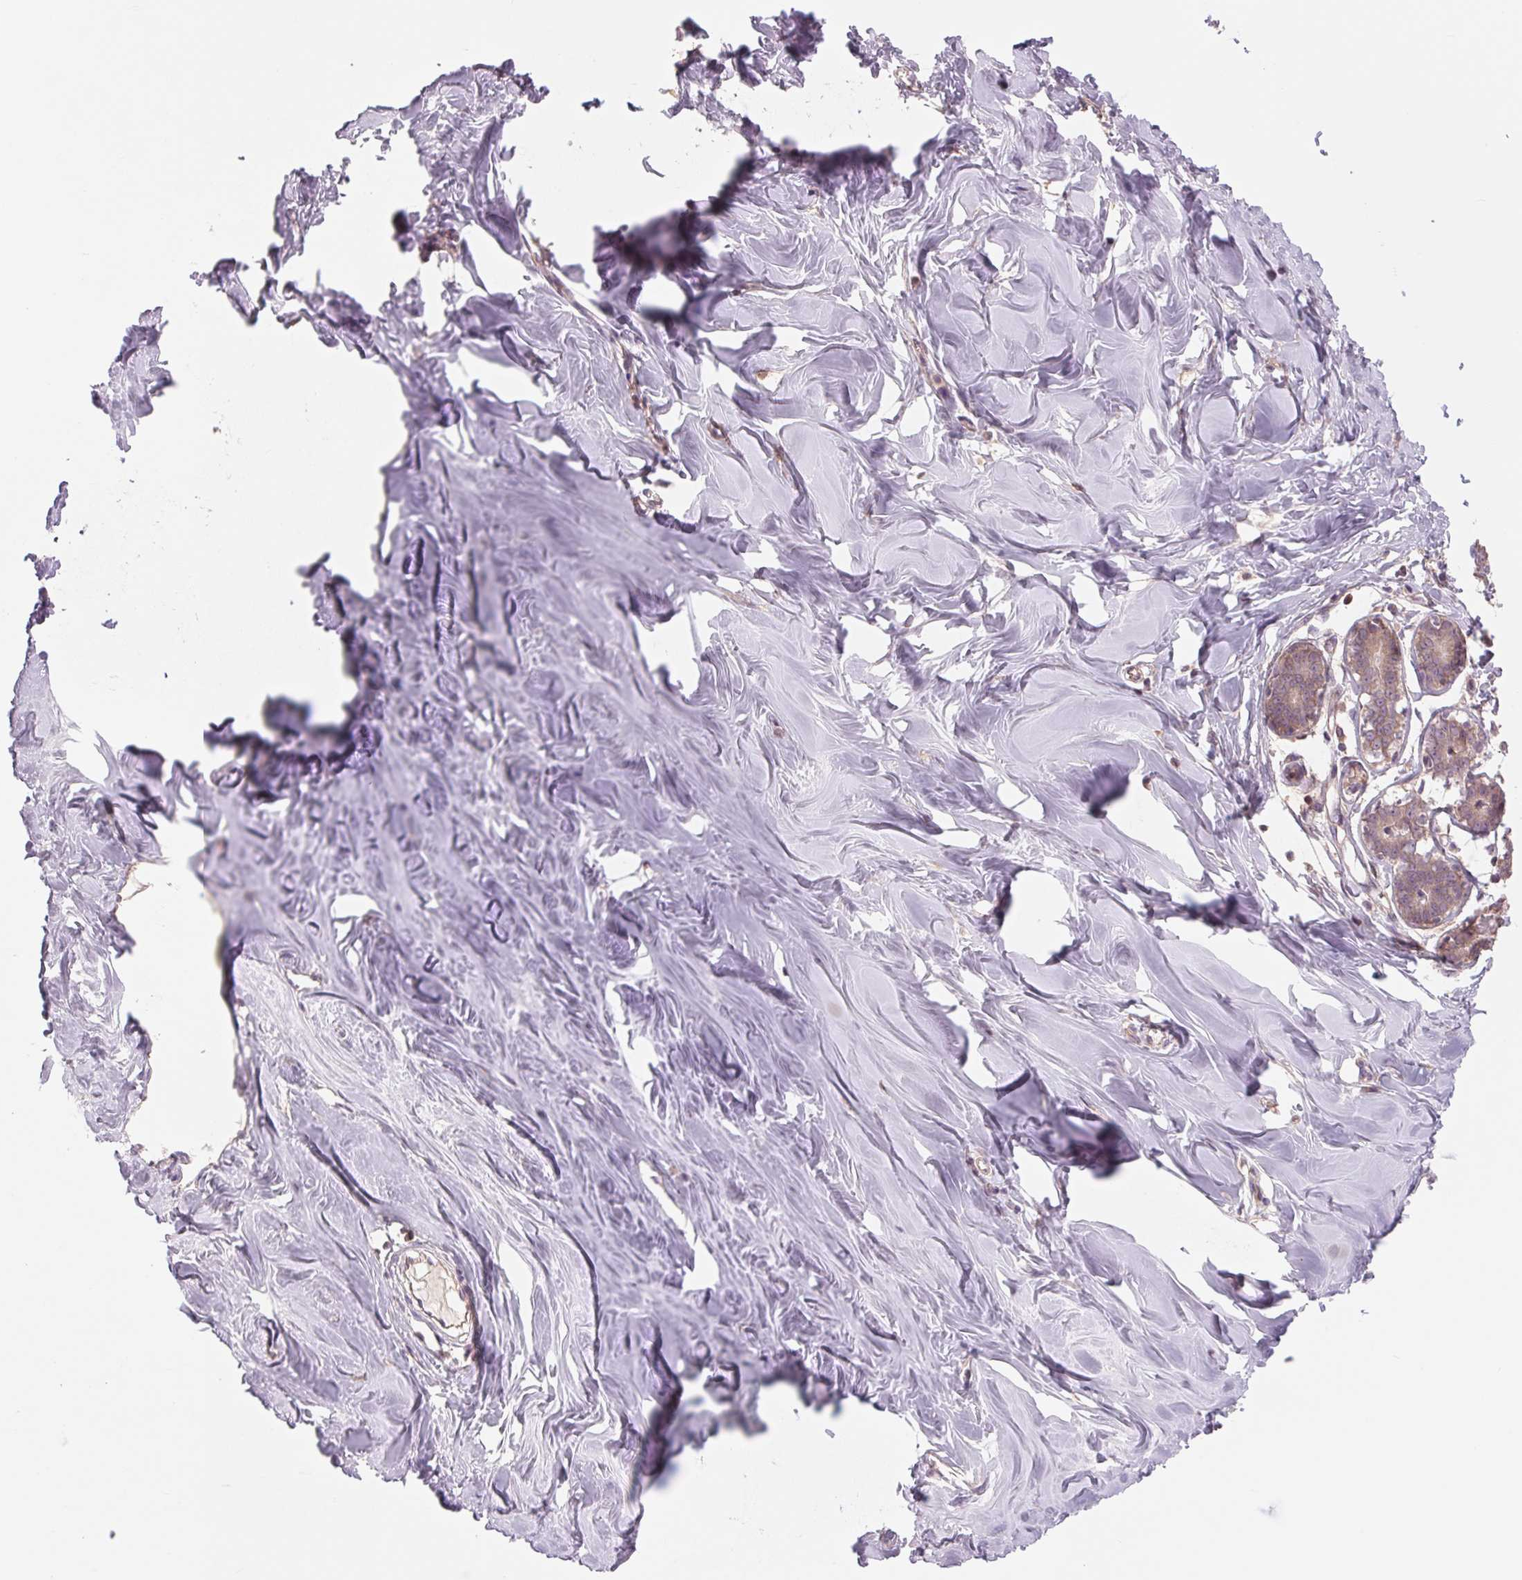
{"staining": {"intensity": "negative", "quantity": "none", "location": "none"}, "tissue": "breast", "cell_type": "Adipocytes", "image_type": "normal", "snomed": [{"axis": "morphology", "description": "Normal tissue, NOS"}, {"axis": "topography", "description": "Breast"}], "caption": "Micrograph shows no significant protein staining in adipocytes of normal breast. The staining was performed using DAB to visualize the protein expression in brown, while the nuclei were stained in blue with hematoxylin (Magnification: 20x).", "gene": "SH3RF2", "patient": {"sex": "female", "age": 27}}